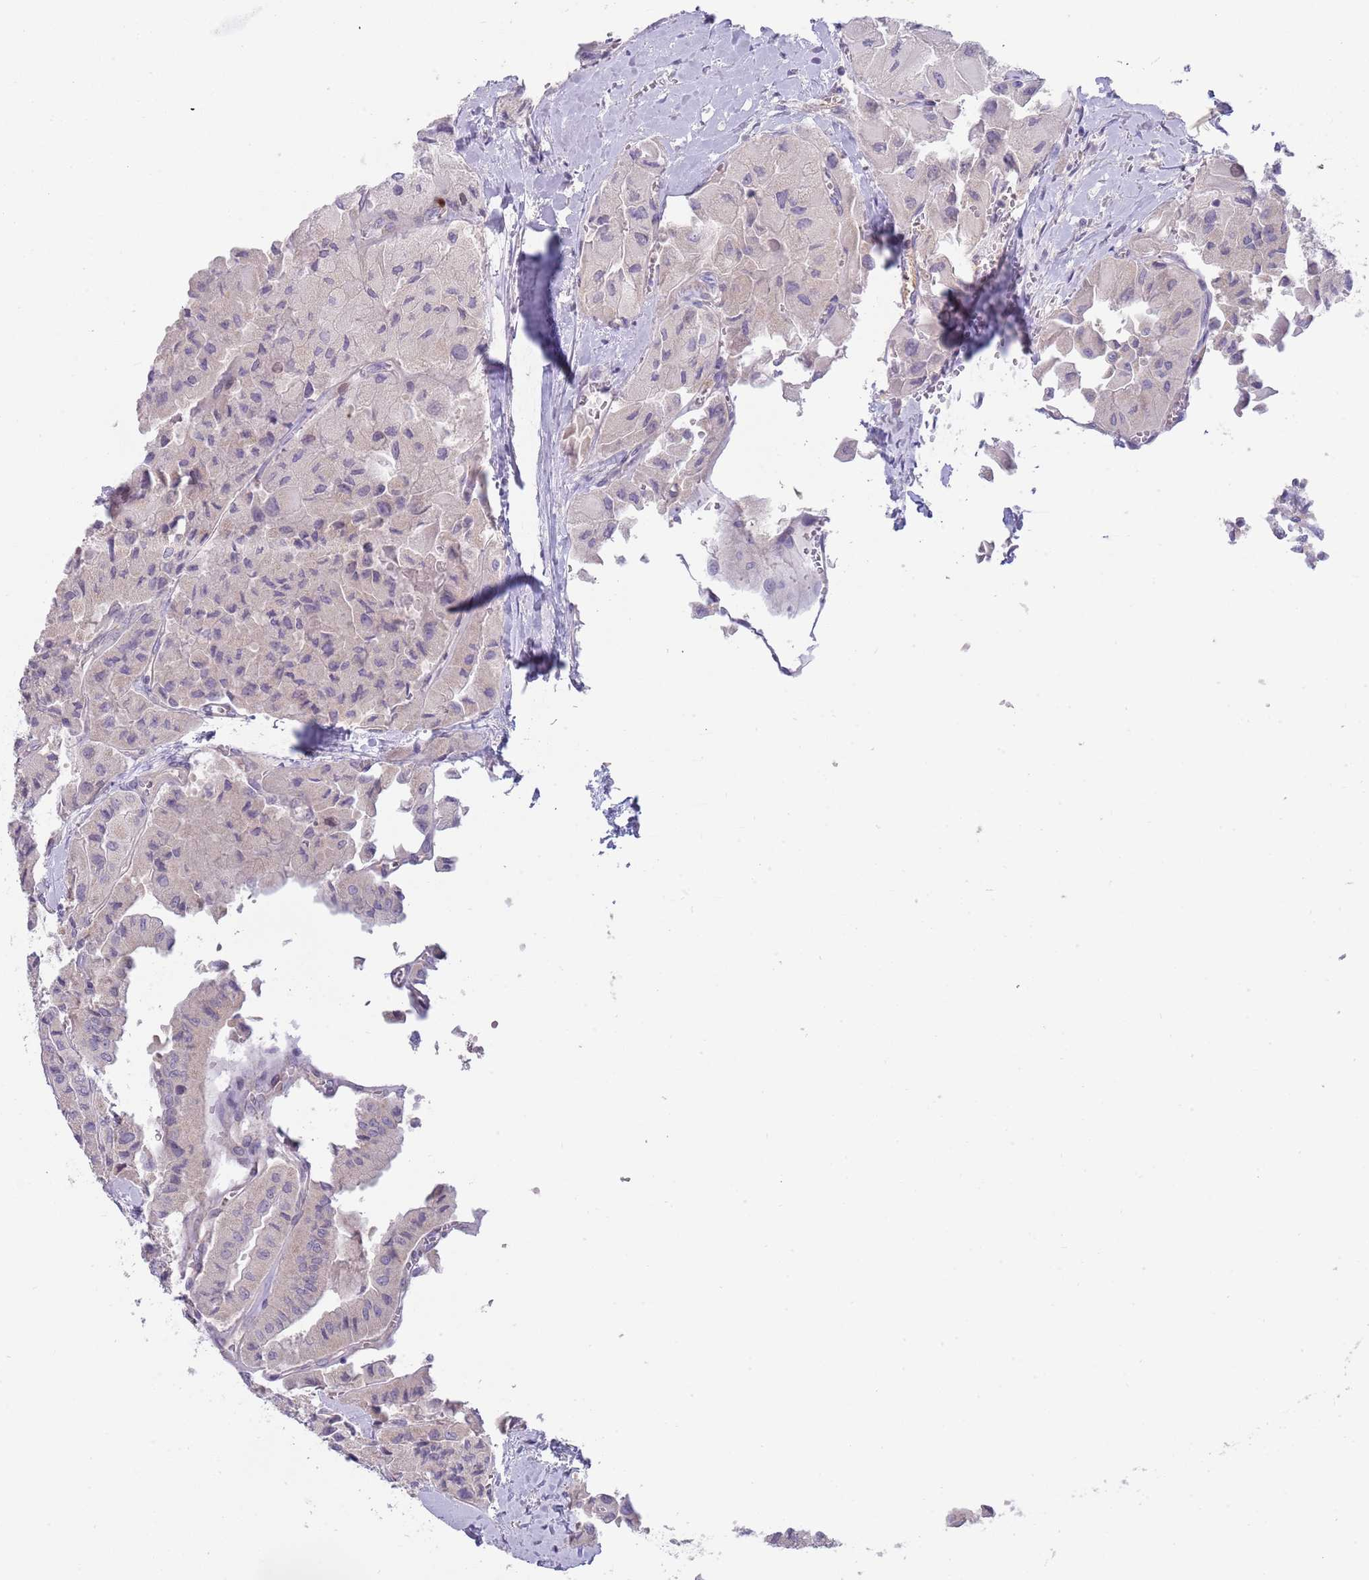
{"staining": {"intensity": "negative", "quantity": "none", "location": "none"}, "tissue": "thyroid cancer", "cell_type": "Tumor cells", "image_type": "cancer", "snomed": [{"axis": "morphology", "description": "Normal tissue, NOS"}, {"axis": "morphology", "description": "Papillary adenocarcinoma, NOS"}, {"axis": "topography", "description": "Thyroid gland"}], "caption": "An image of thyroid cancer (papillary adenocarcinoma) stained for a protein shows no brown staining in tumor cells. (Brightfield microscopy of DAB immunohistochemistry at high magnification).", "gene": "PIMREG", "patient": {"sex": "female", "age": 59}}